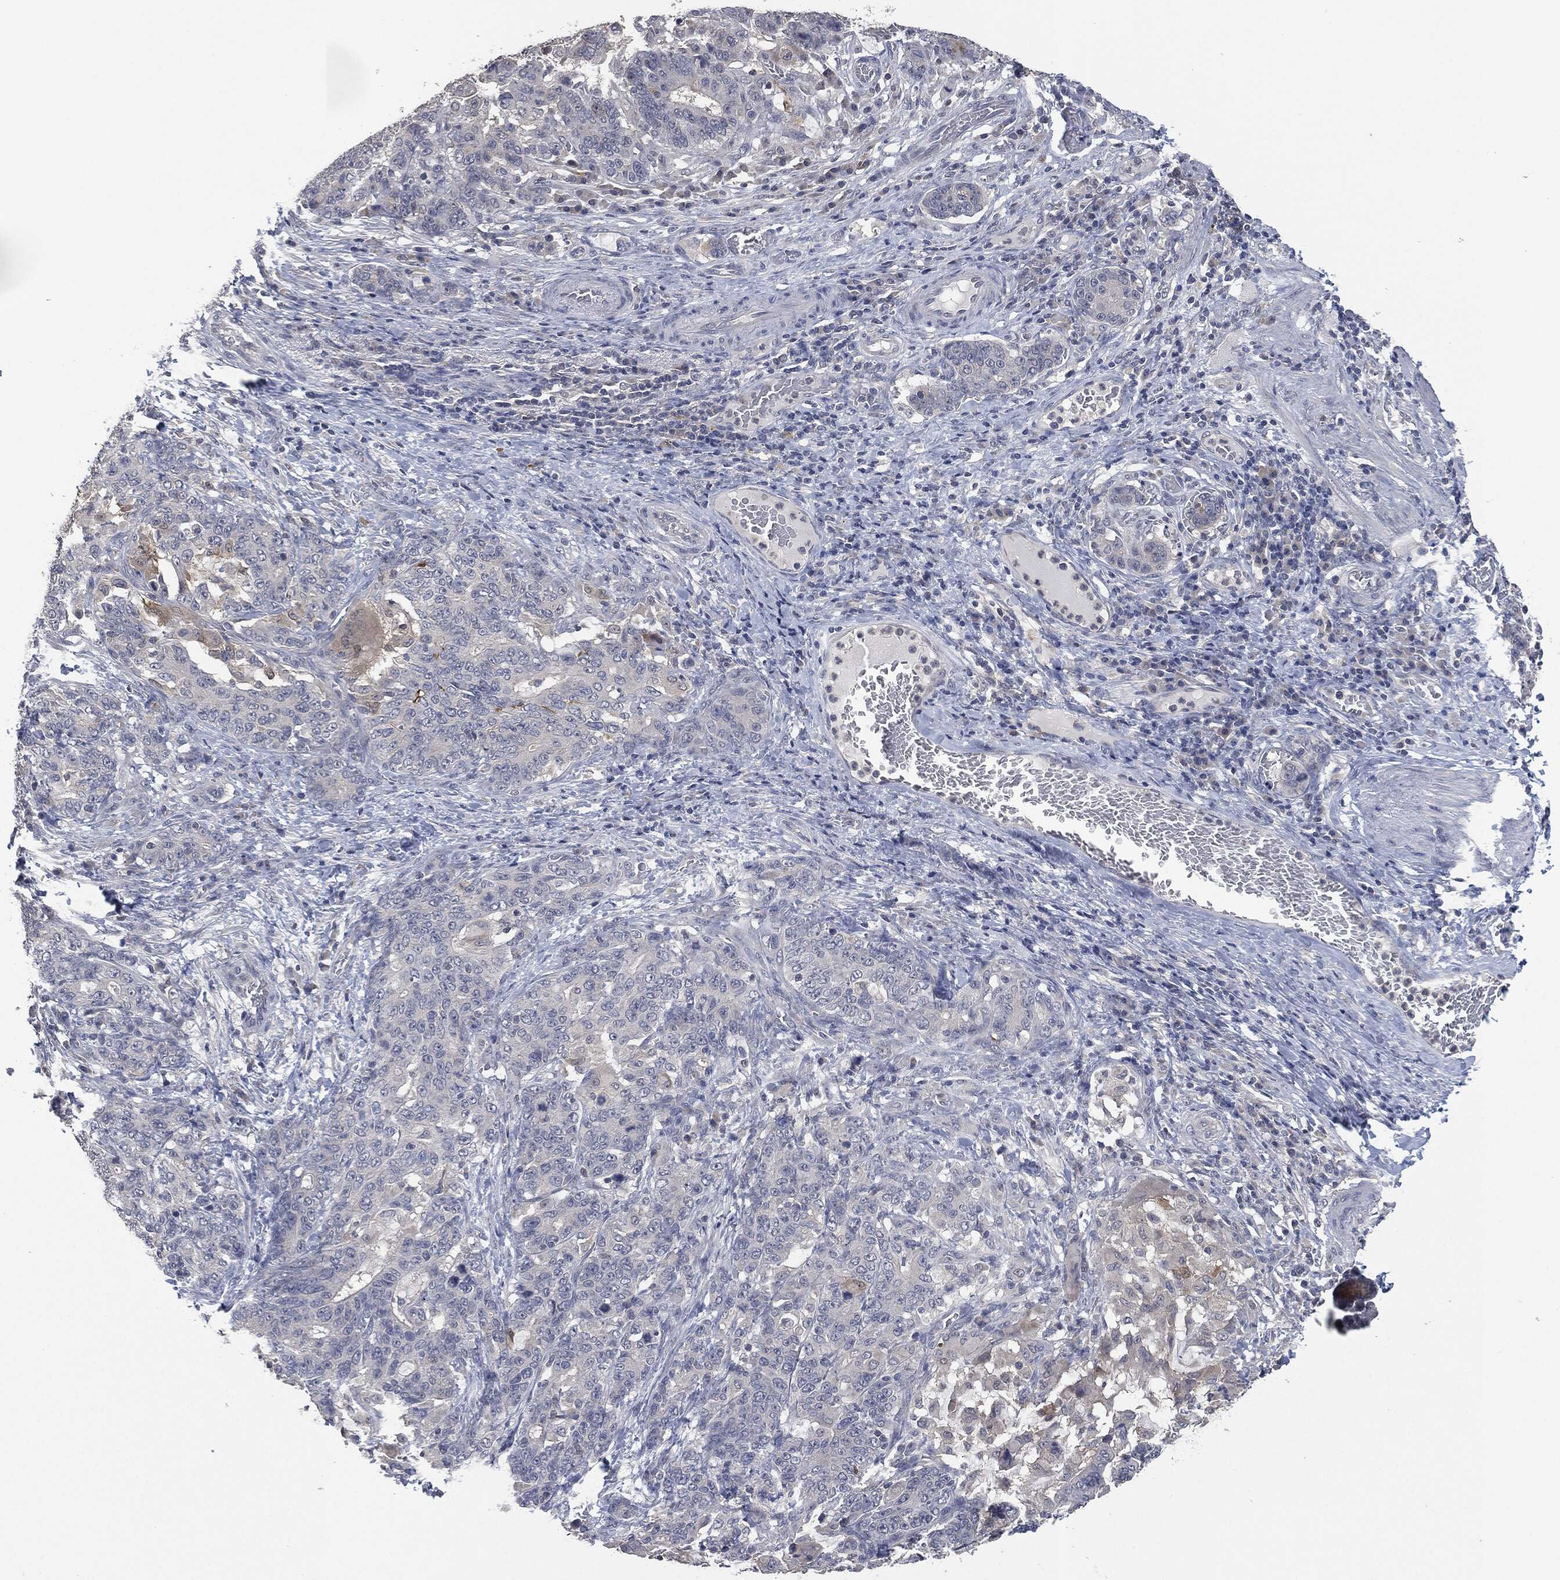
{"staining": {"intensity": "negative", "quantity": "none", "location": "none"}, "tissue": "stomach cancer", "cell_type": "Tumor cells", "image_type": "cancer", "snomed": [{"axis": "morphology", "description": "Normal tissue, NOS"}, {"axis": "morphology", "description": "Adenocarcinoma, NOS"}, {"axis": "topography", "description": "Stomach"}], "caption": "This is an immunohistochemistry (IHC) image of stomach cancer. There is no staining in tumor cells.", "gene": "IL1RN", "patient": {"sex": "female", "age": 64}}